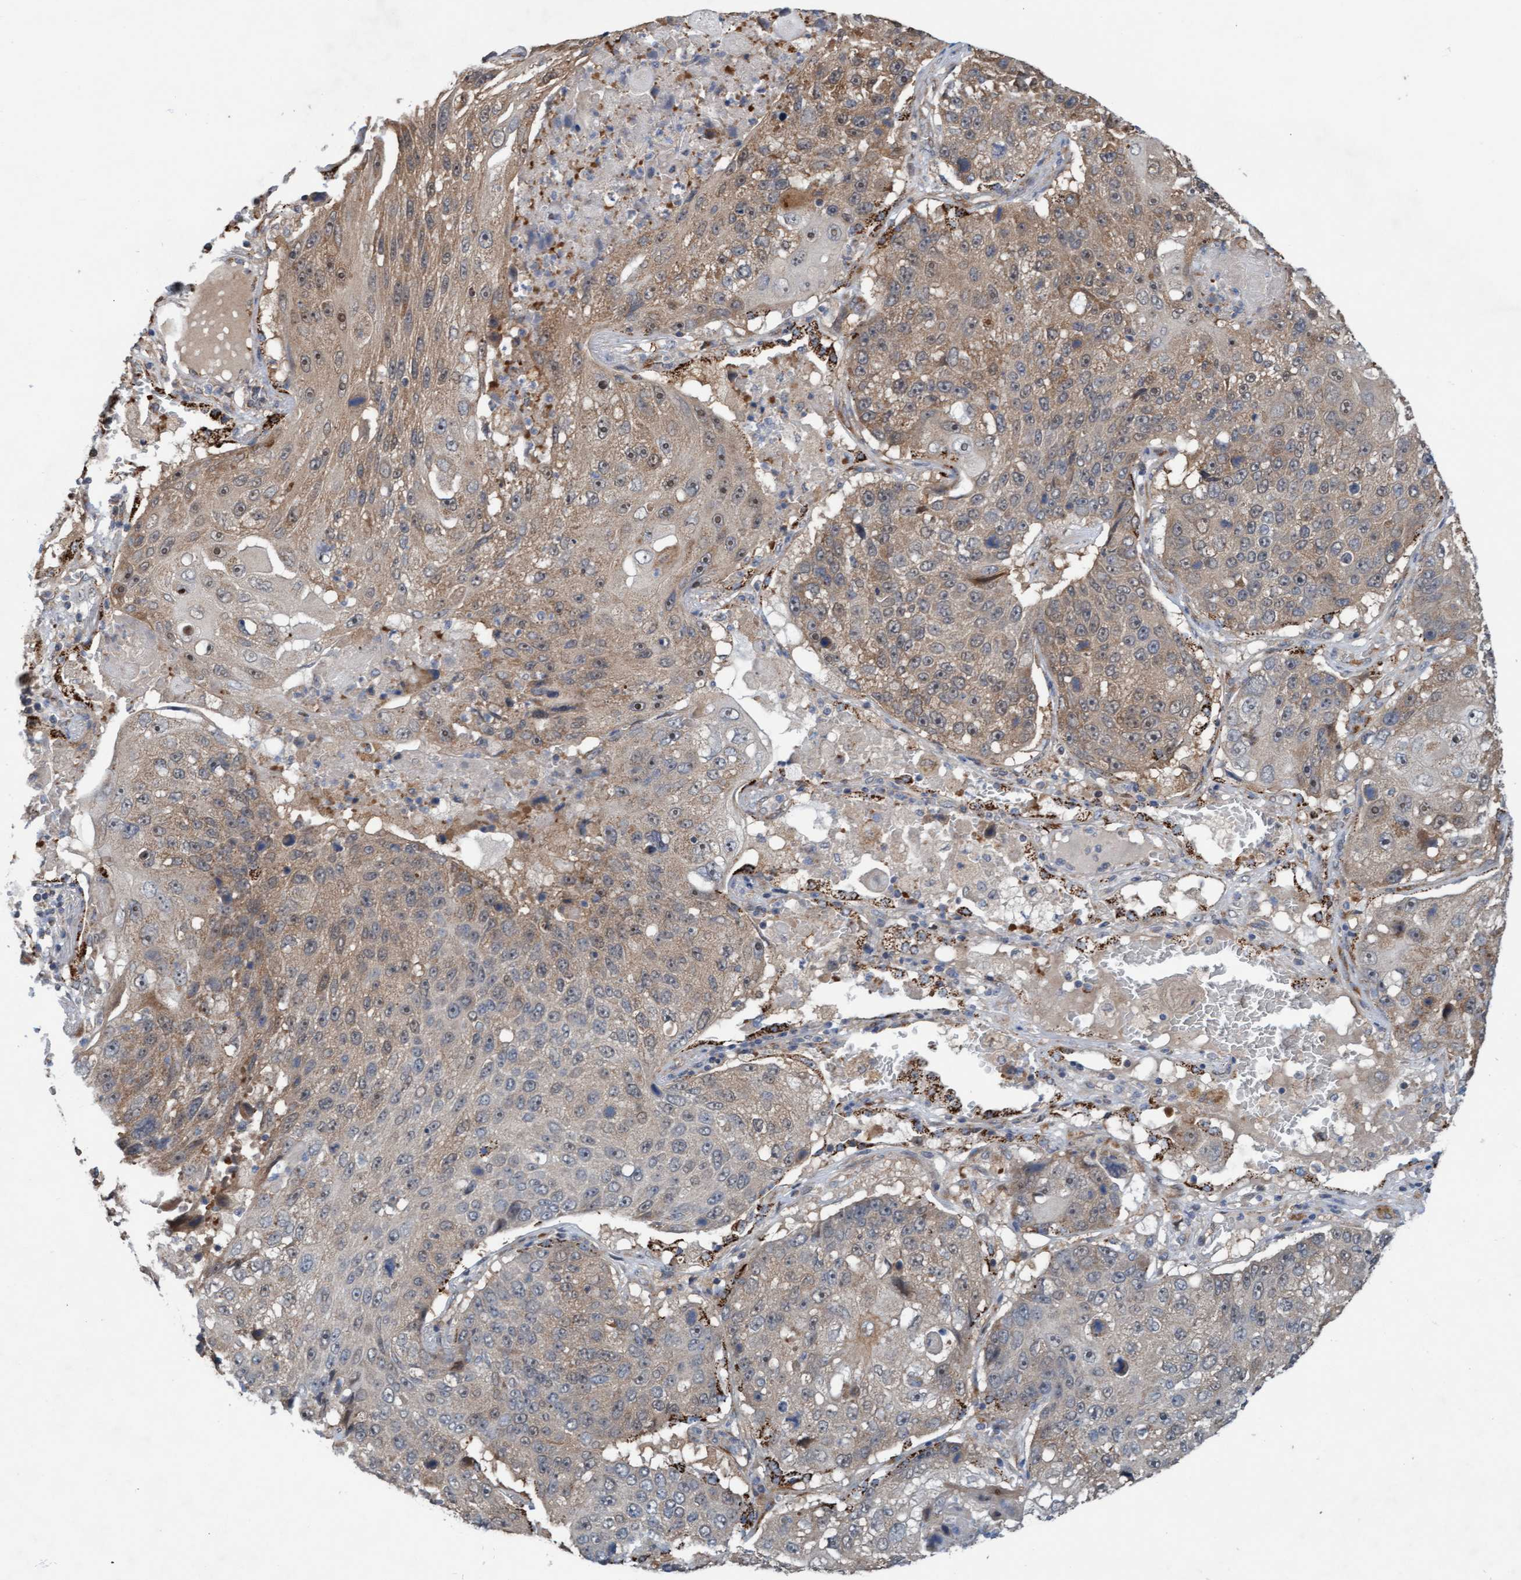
{"staining": {"intensity": "moderate", "quantity": ">75%", "location": "cytoplasmic/membranous"}, "tissue": "lung cancer", "cell_type": "Tumor cells", "image_type": "cancer", "snomed": [{"axis": "morphology", "description": "Squamous cell carcinoma, NOS"}, {"axis": "topography", "description": "Lung"}], "caption": "A photomicrograph of human lung squamous cell carcinoma stained for a protein shows moderate cytoplasmic/membranous brown staining in tumor cells.", "gene": "ZNF566", "patient": {"sex": "male", "age": 61}}